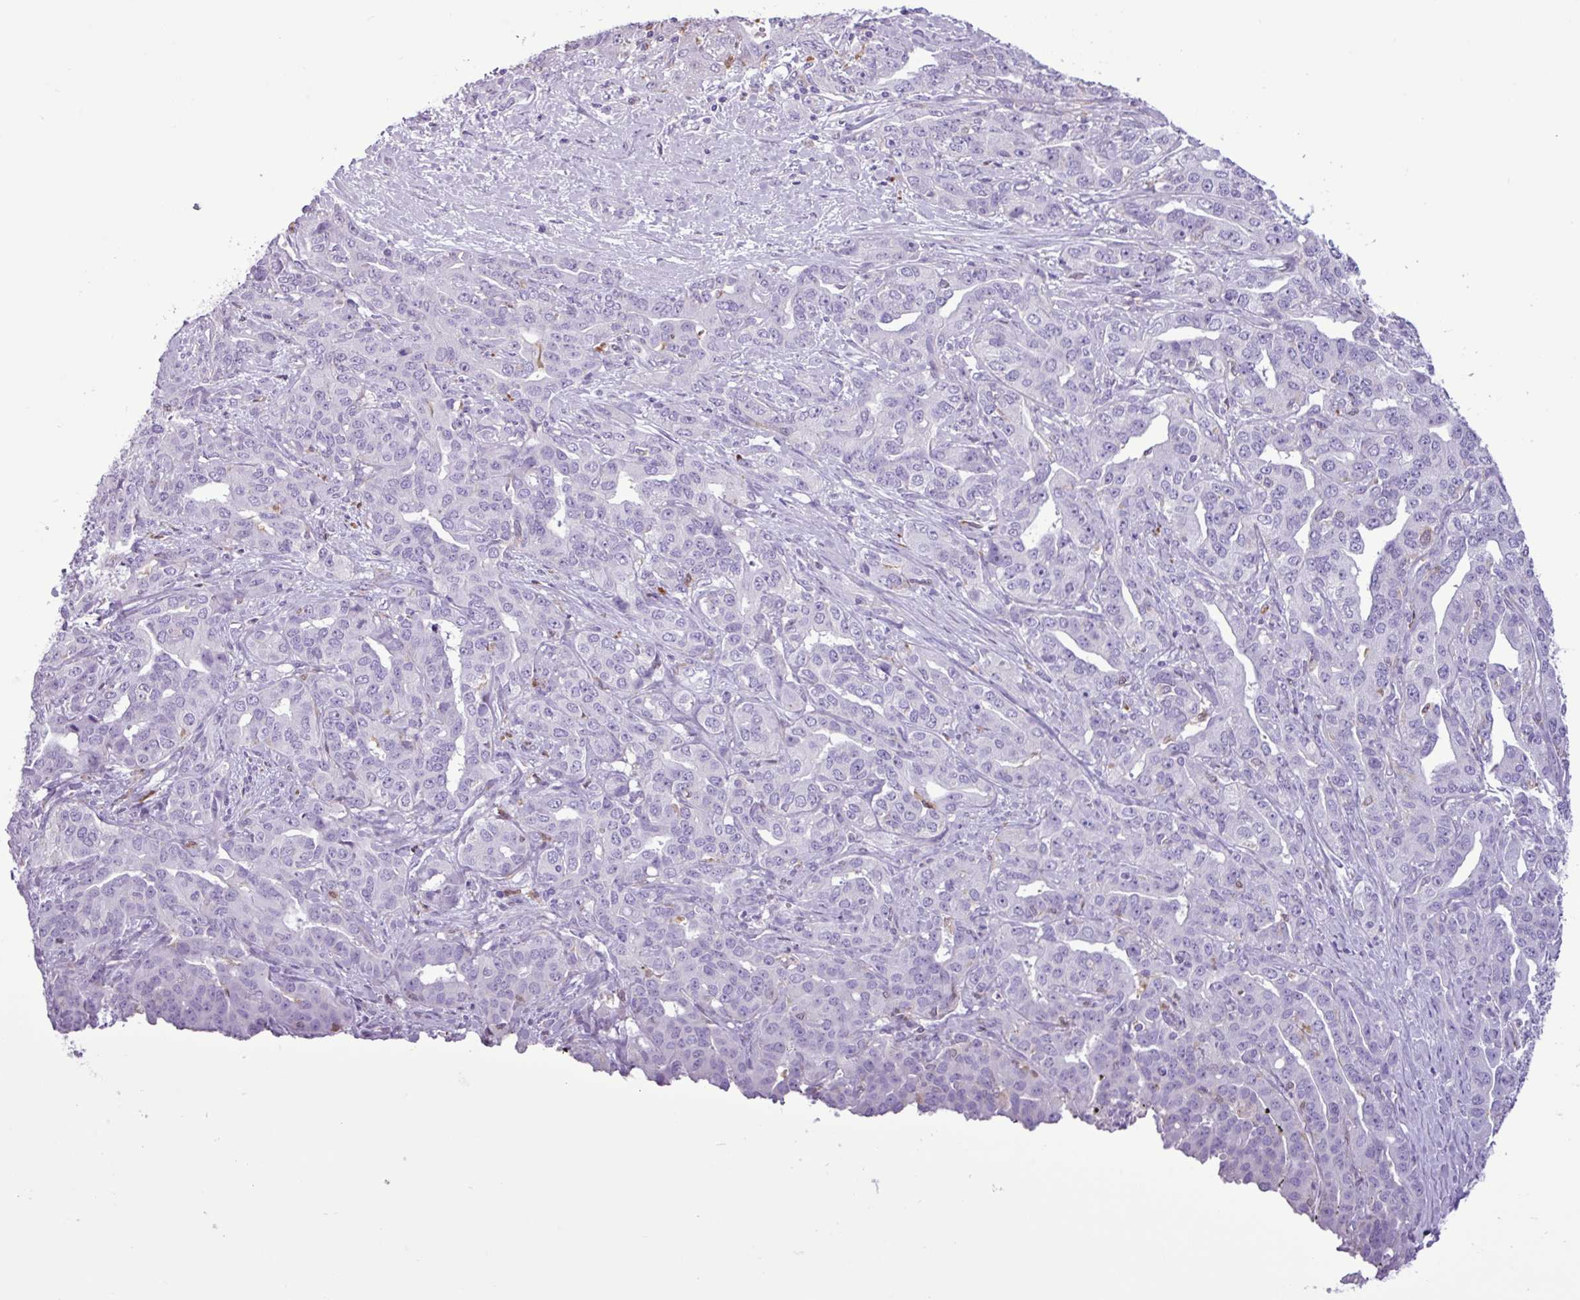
{"staining": {"intensity": "negative", "quantity": "none", "location": "none"}, "tissue": "liver cancer", "cell_type": "Tumor cells", "image_type": "cancer", "snomed": [{"axis": "morphology", "description": "Cholangiocarcinoma"}, {"axis": "topography", "description": "Liver"}], "caption": "IHC photomicrograph of neoplastic tissue: human liver cancer stained with DAB reveals no significant protein positivity in tumor cells.", "gene": "TMEM200C", "patient": {"sex": "male", "age": 59}}